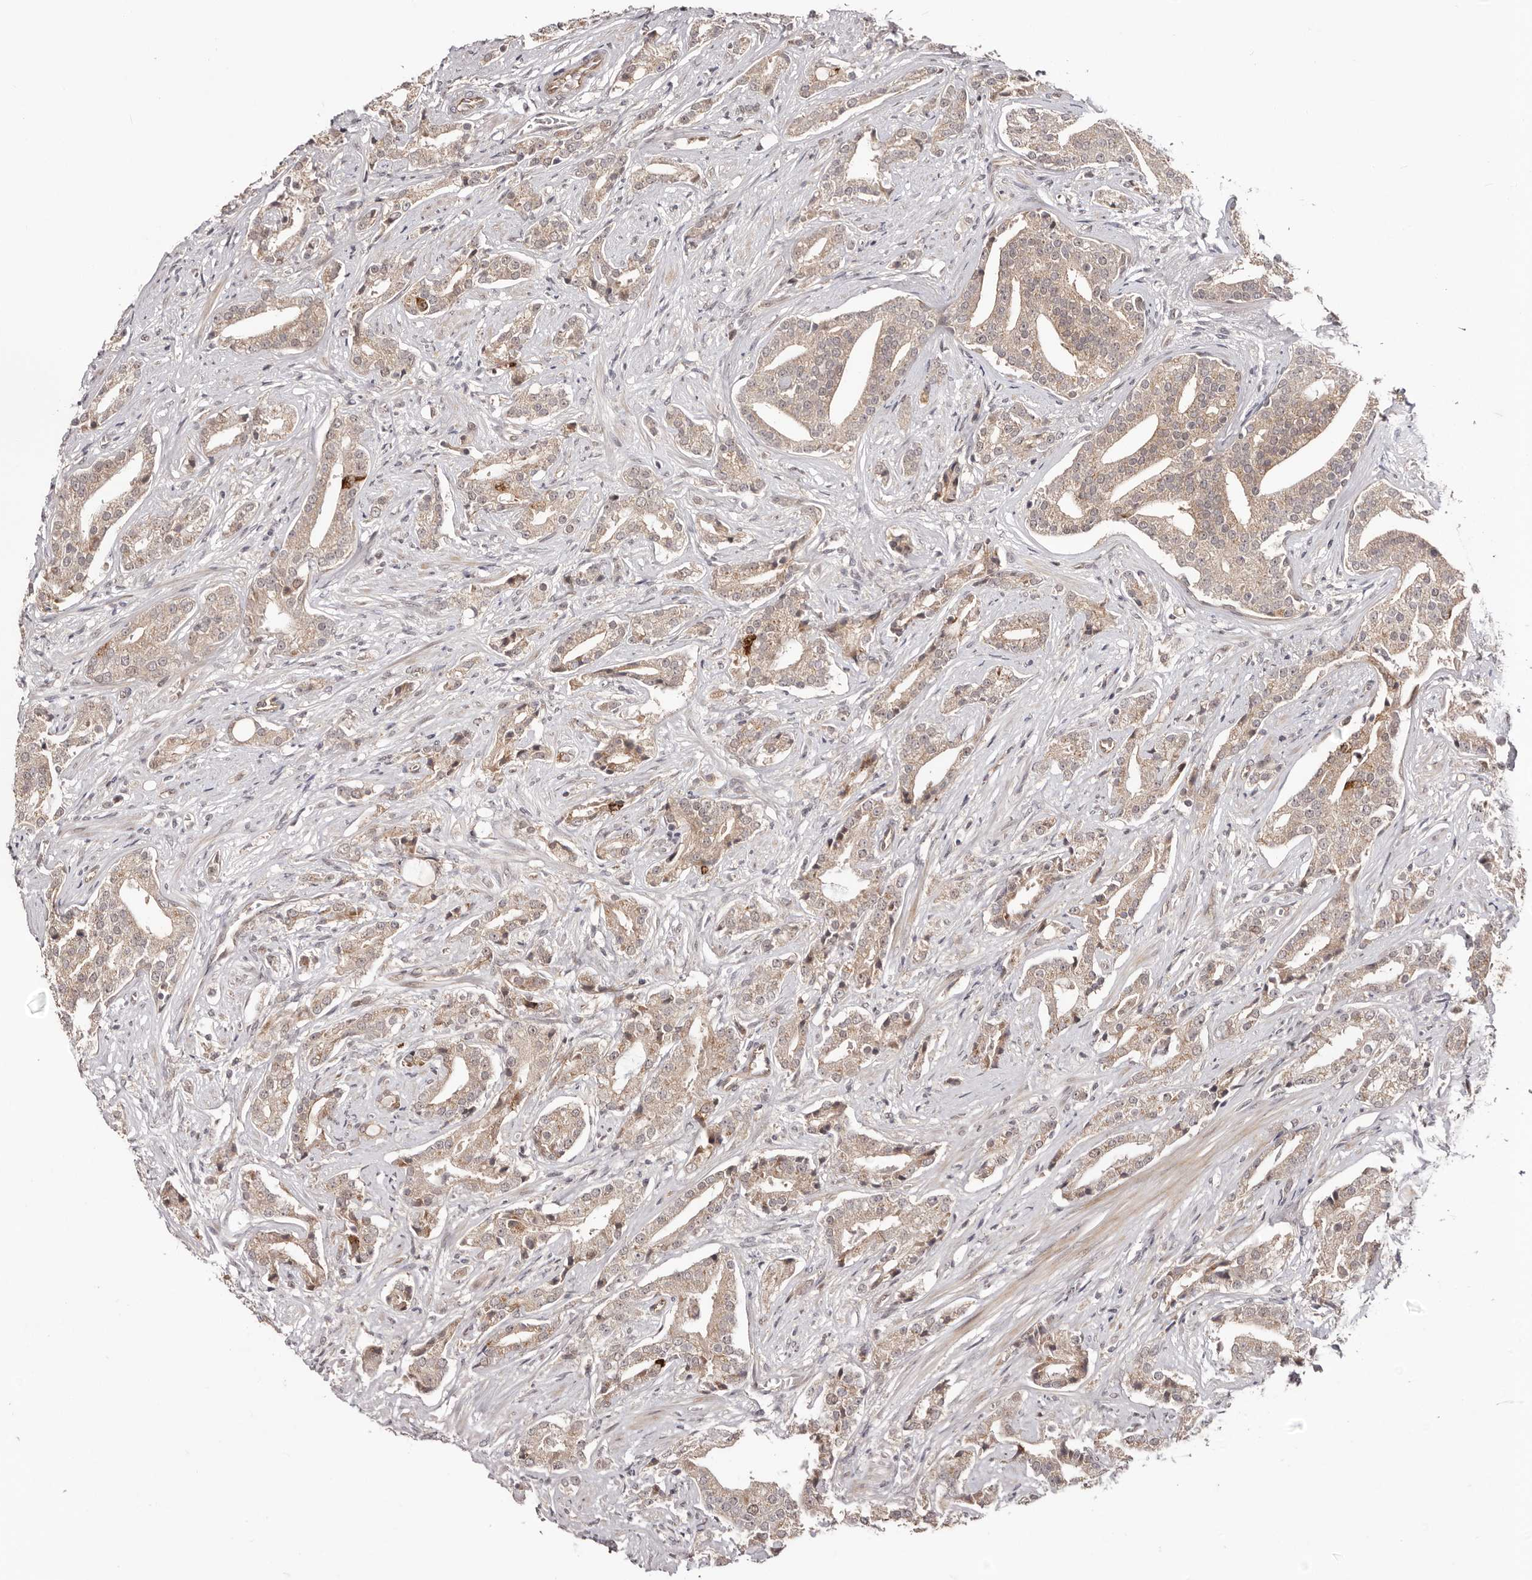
{"staining": {"intensity": "moderate", "quantity": ">75%", "location": "cytoplasmic/membranous"}, "tissue": "prostate cancer", "cell_type": "Tumor cells", "image_type": "cancer", "snomed": [{"axis": "morphology", "description": "Adenocarcinoma, Low grade"}, {"axis": "topography", "description": "Prostate"}], "caption": "A high-resolution micrograph shows immunohistochemistry (IHC) staining of prostate cancer, which demonstrates moderate cytoplasmic/membranous positivity in approximately >75% of tumor cells. Using DAB (3,3'-diaminobenzidine) (brown) and hematoxylin (blue) stains, captured at high magnification using brightfield microscopy.", "gene": "EGR3", "patient": {"sex": "male", "age": 67}}